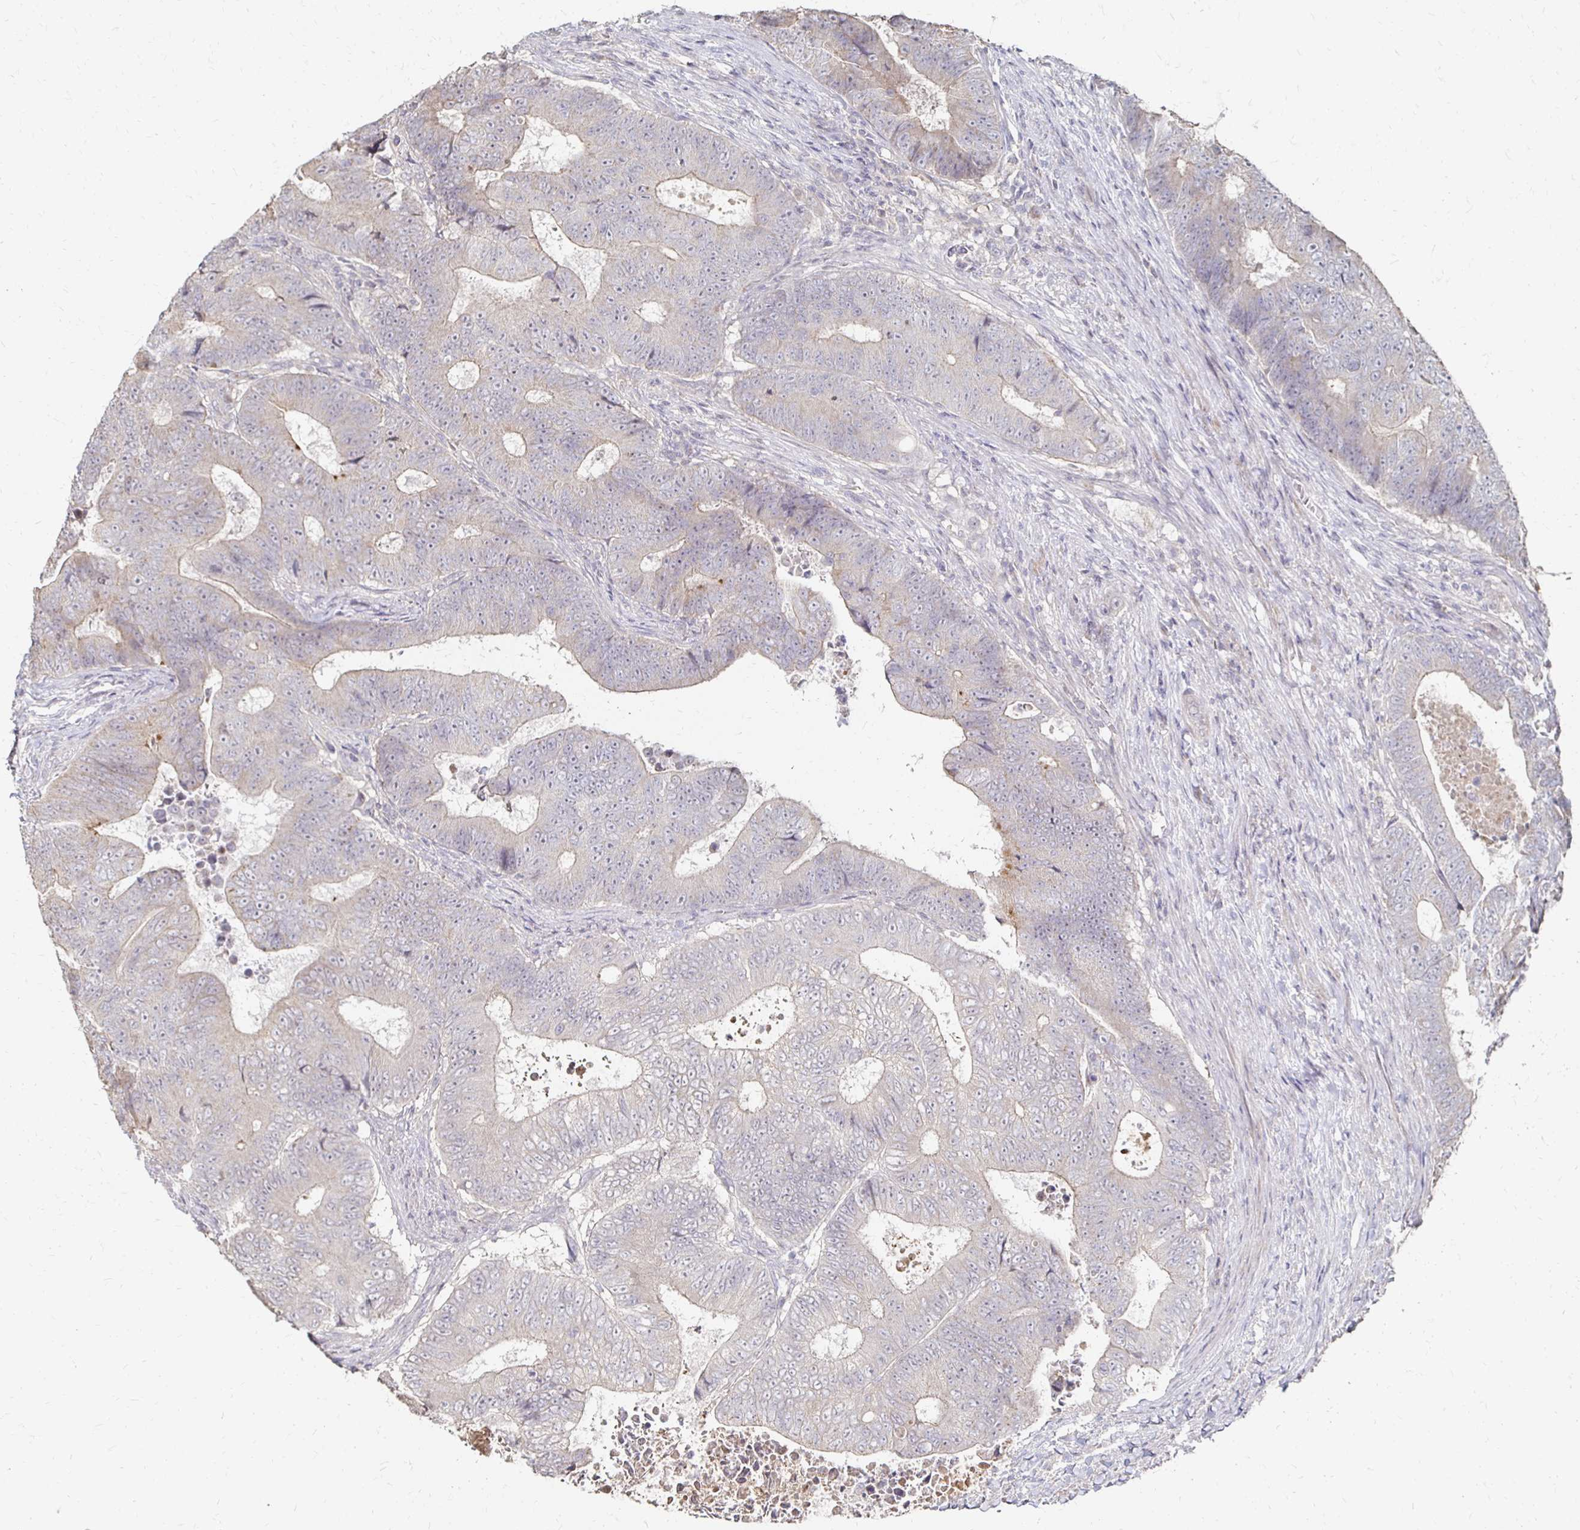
{"staining": {"intensity": "weak", "quantity": "25%-75%", "location": "cytoplasmic/membranous"}, "tissue": "colorectal cancer", "cell_type": "Tumor cells", "image_type": "cancer", "snomed": [{"axis": "morphology", "description": "Adenocarcinoma, NOS"}, {"axis": "topography", "description": "Colon"}], "caption": "This histopathology image exhibits IHC staining of human colorectal cancer, with low weak cytoplasmic/membranous positivity in about 25%-75% of tumor cells.", "gene": "ZNF727", "patient": {"sex": "female", "age": 48}}